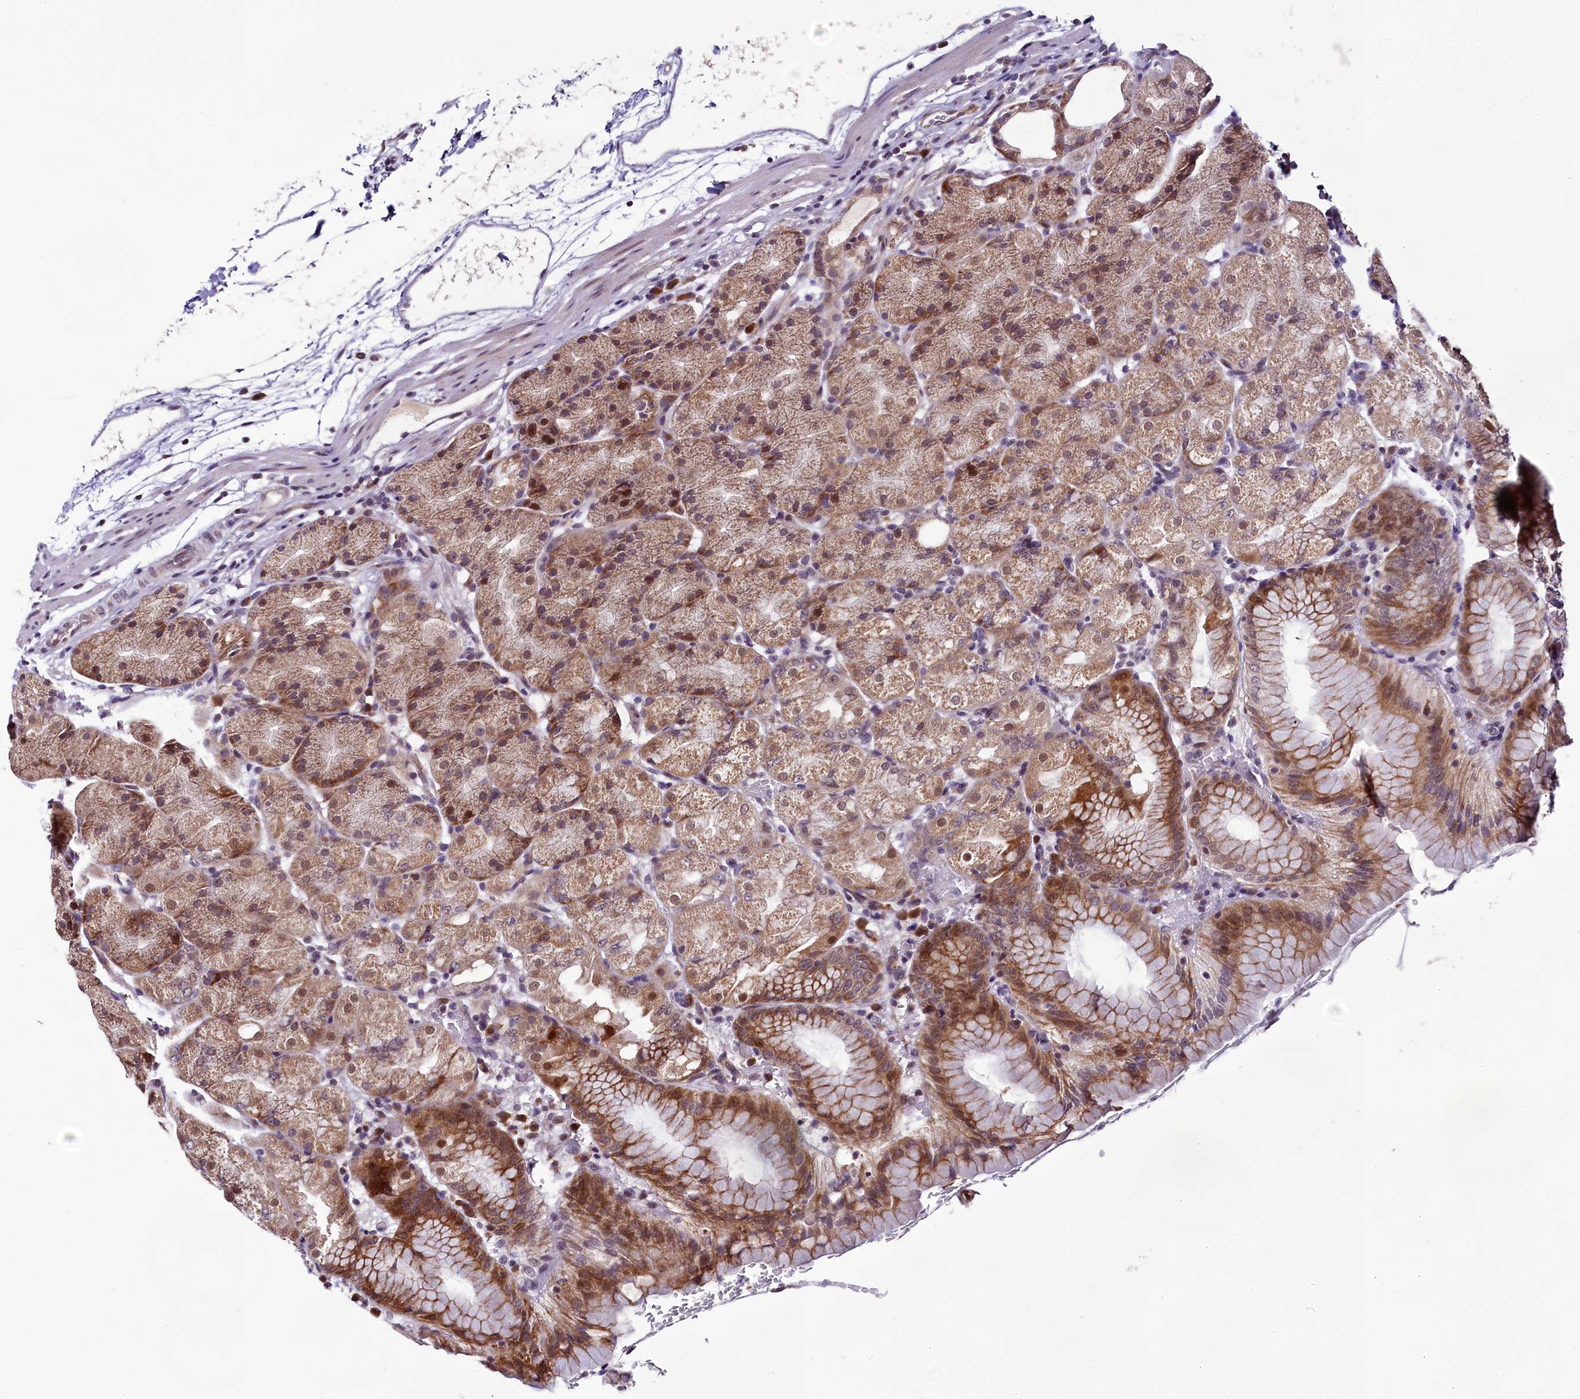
{"staining": {"intensity": "moderate", "quantity": ">75%", "location": "cytoplasmic/membranous,nuclear"}, "tissue": "stomach", "cell_type": "Glandular cells", "image_type": "normal", "snomed": [{"axis": "morphology", "description": "Normal tissue, NOS"}, {"axis": "topography", "description": "Stomach, upper"}, {"axis": "topography", "description": "Stomach, lower"}], "caption": "Protein staining of unremarkable stomach exhibits moderate cytoplasmic/membranous,nuclear positivity in approximately >75% of glandular cells. The staining was performed using DAB (3,3'-diaminobenzidine) to visualize the protein expression in brown, while the nuclei were stained in blue with hematoxylin (Magnification: 20x).", "gene": "RPUSD2", "patient": {"sex": "male", "age": 62}}